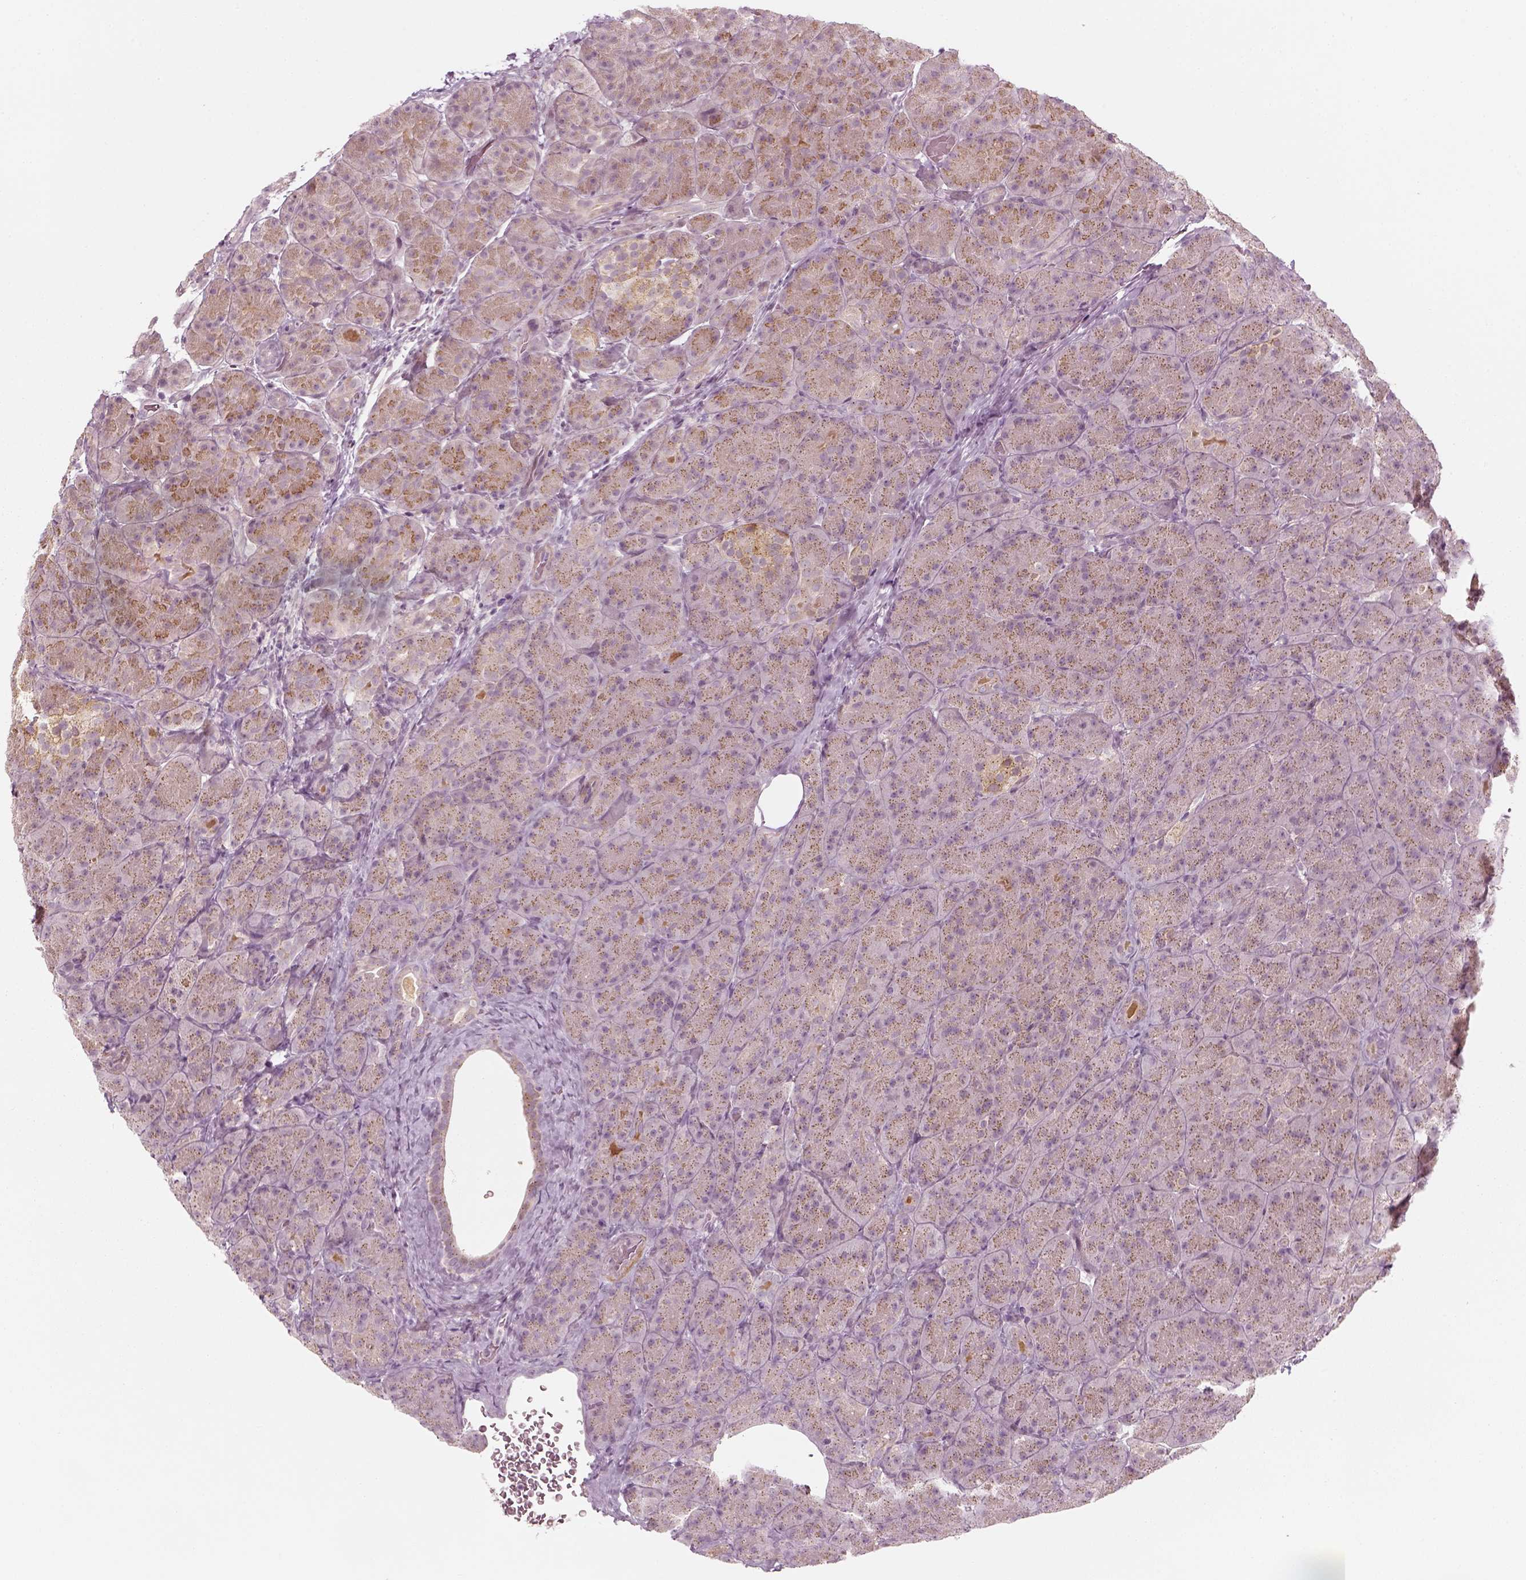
{"staining": {"intensity": "weak", "quantity": "25%-75%", "location": "cytoplasmic/membranous"}, "tissue": "pancreas", "cell_type": "Exocrine glandular cells", "image_type": "normal", "snomed": [{"axis": "morphology", "description": "Normal tissue, NOS"}, {"axis": "topography", "description": "Pancreas"}], "caption": "Protein positivity by immunohistochemistry shows weak cytoplasmic/membranous expression in about 25%-75% of exocrine glandular cells in normal pancreas.", "gene": "MLIP", "patient": {"sex": "male", "age": 57}}